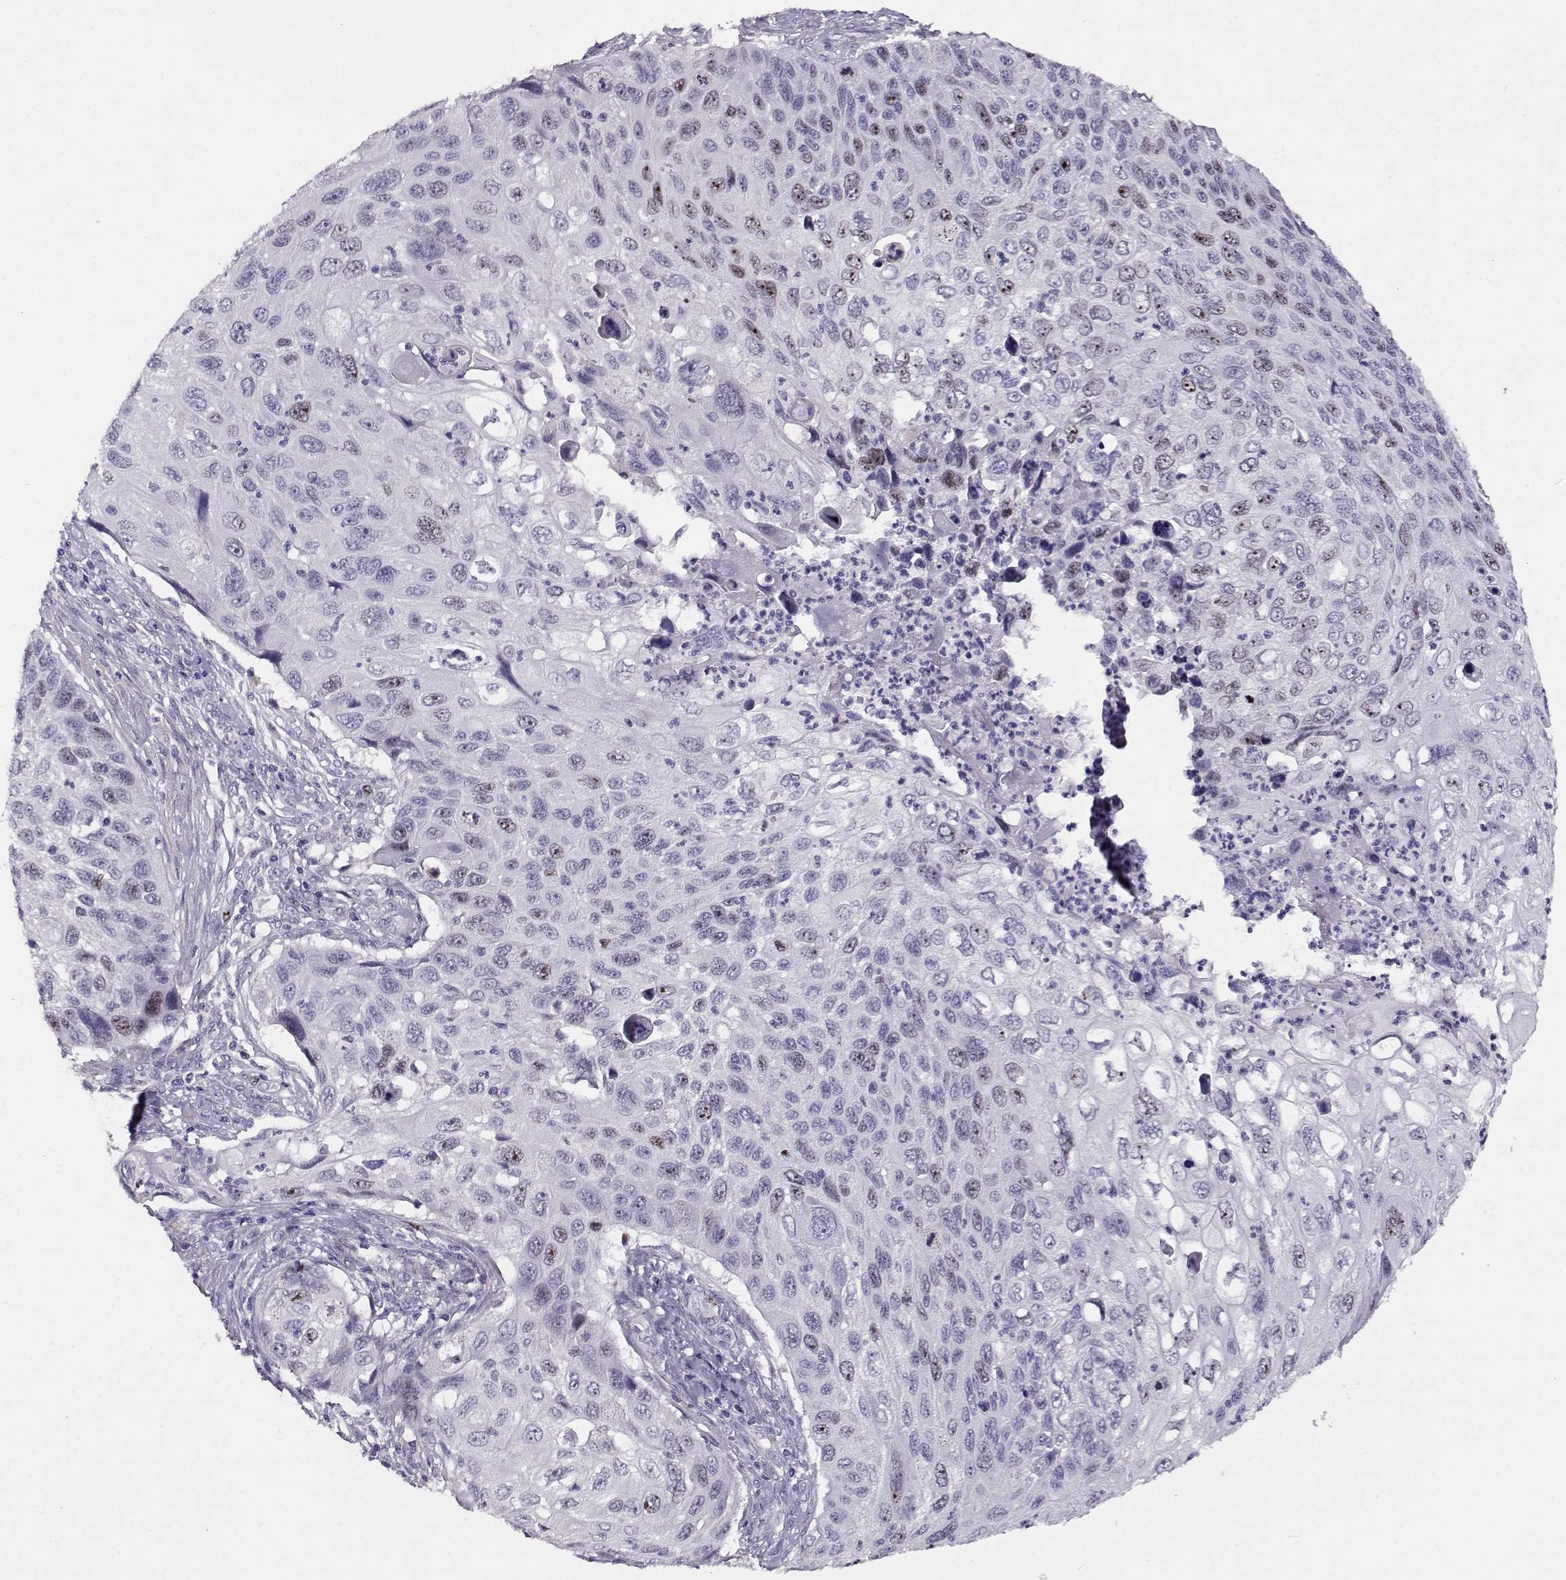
{"staining": {"intensity": "weak", "quantity": "<25%", "location": "nuclear"}, "tissue": "cervical cancer", "cell_type": "Tumor cells", "image_type": "cancer", "snomed": [{"axis": "morphology", "description": "Squamous cell carcinoma, NOS"}, {"axis": "topography", "description": "Cervix"}], "caption": "Cervical cancer (squamous cell carcinoma) was stained to show a protein in brown. There is no significant expression in tumor cells.", "gene": "NPW", "patient": {"sex": "female", "age": 70}}